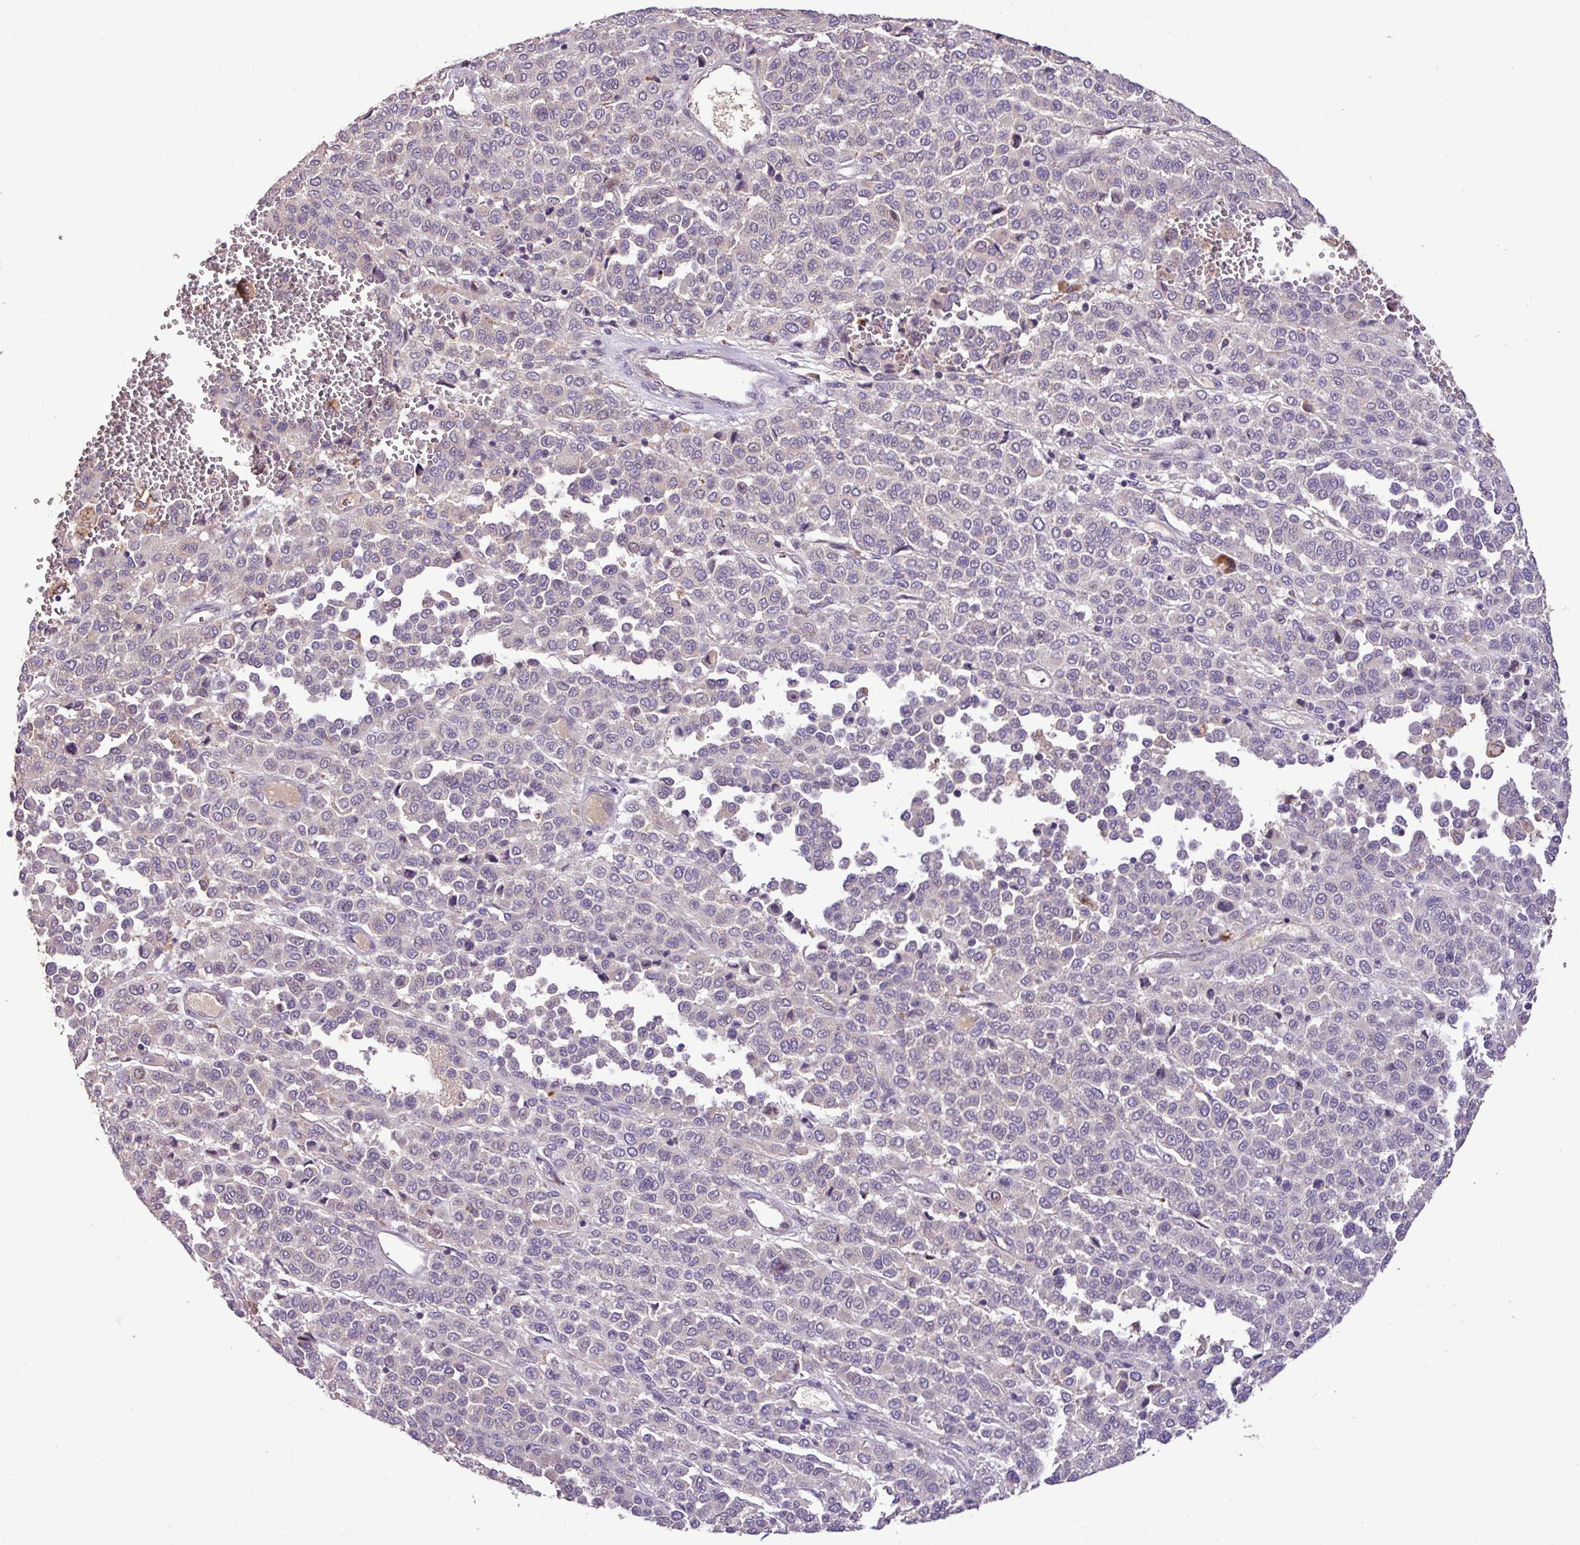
{"staining": {"intensity": "weak", "quantity": "<25%", "location": "cytoplasmic/membranous"}, "tissue": "melanoma", "cell_type": "Tumor cells", "image_type": "cancer", "snomed": [{"axis": "morphology", "description": "Malignant melanoma, Metastatic site"}, {"axis": "topography", "description": "Pancreas"}], "caption": "A high-resolution micrograph shows IHC staining of melanoma, which exhibits no significant expression in tumor cells.", "gene": "ZNF266", "patient": {"sex": "female", "age": 30}}